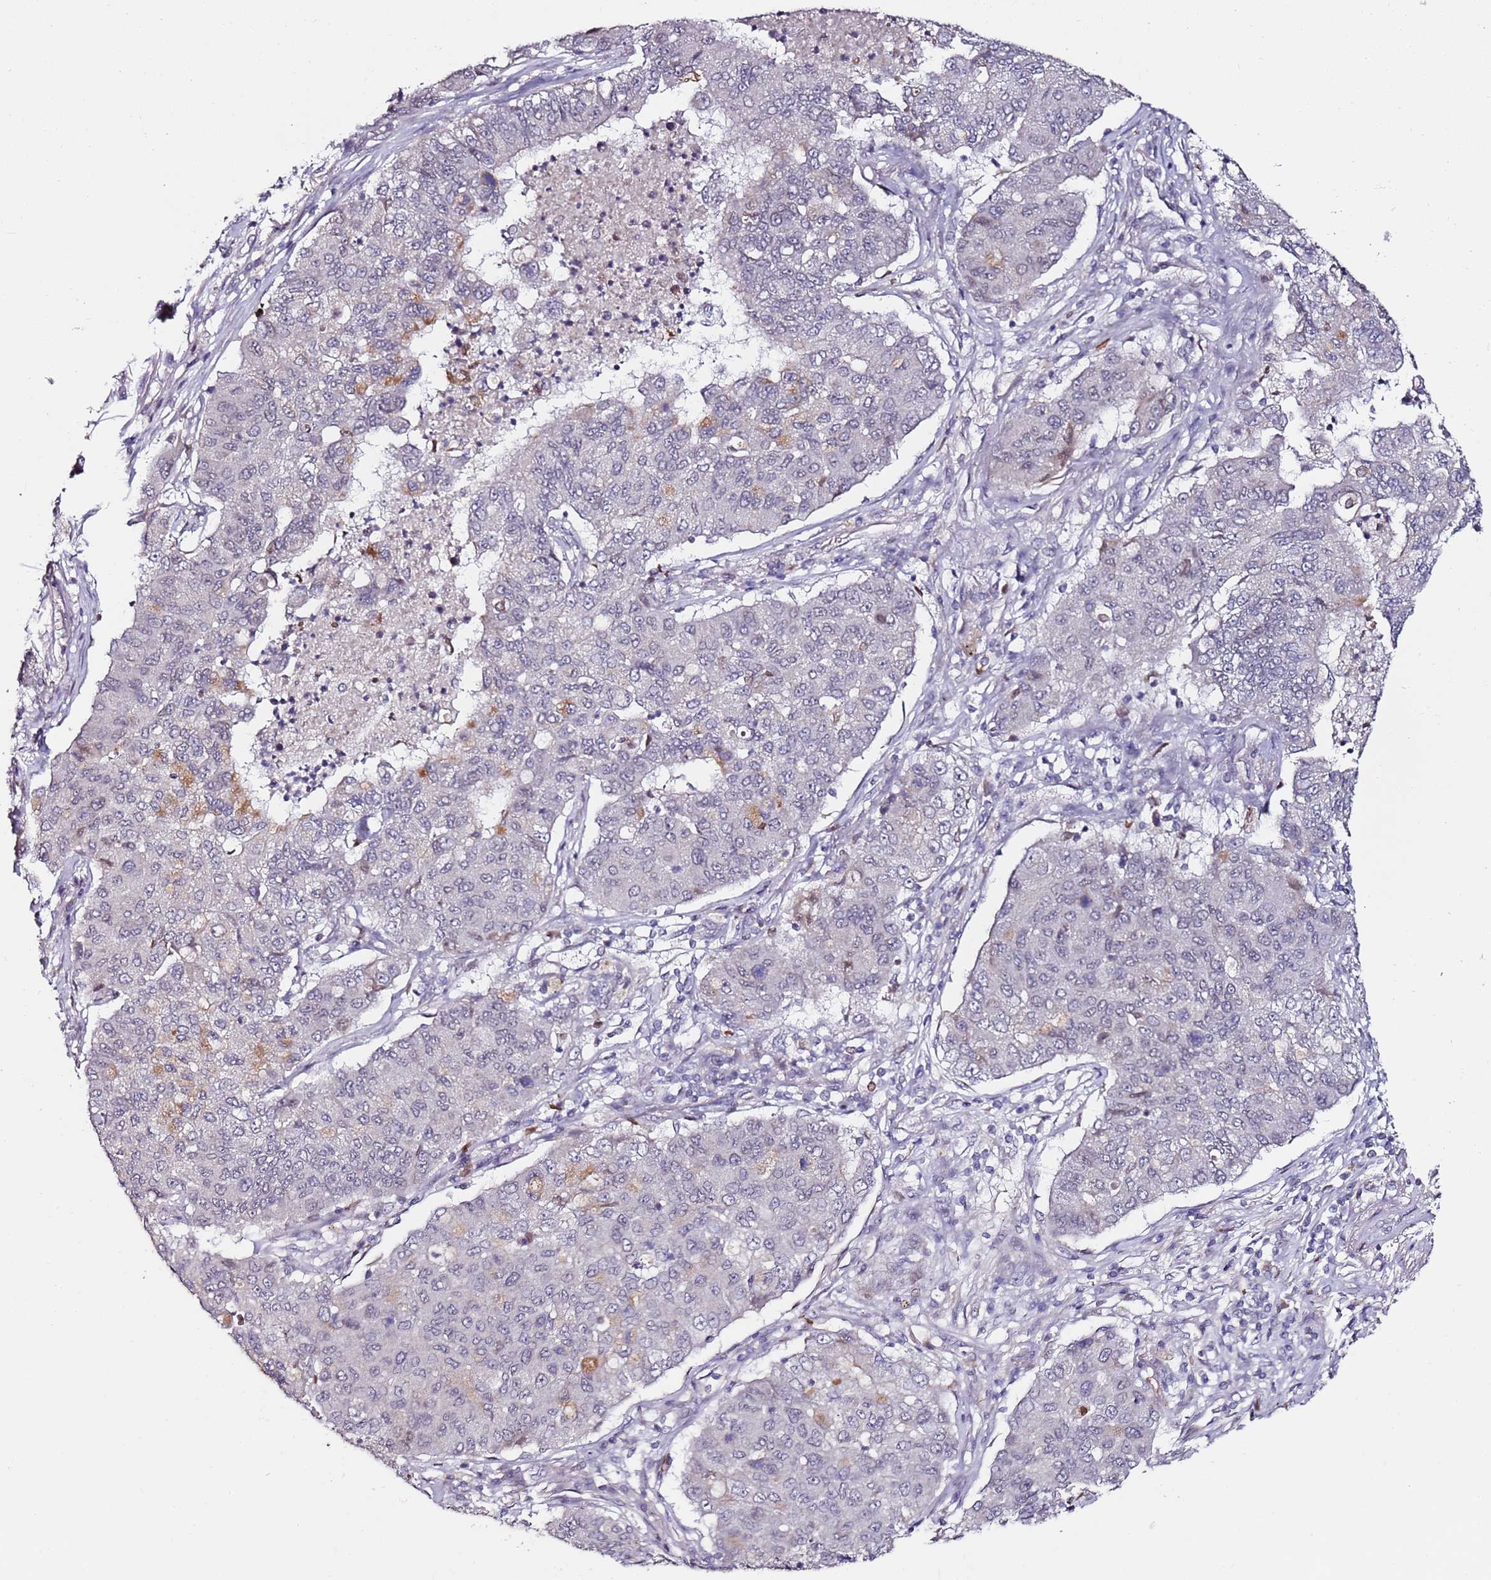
{"staining": {"intensity": "negative", "quantity": "none", "location": "none"}, "tissue": "lung cancer", "cell_type": "Tumor cells", "image_type": "cancer", "snomed": [{"axis": "morphology", "description": "Squamous cell carcinoma, NOS"}, {"axis": "topography", "description": "Lung"}], "caption": "Immunohistochemistry of human lung squamous cell carcinoma reveals no expression in tumor cells. (IHC, brightfield microscopy, high magnification).", "gene": "DUSP28", "patient": {"sex": "male", "age": 74}}